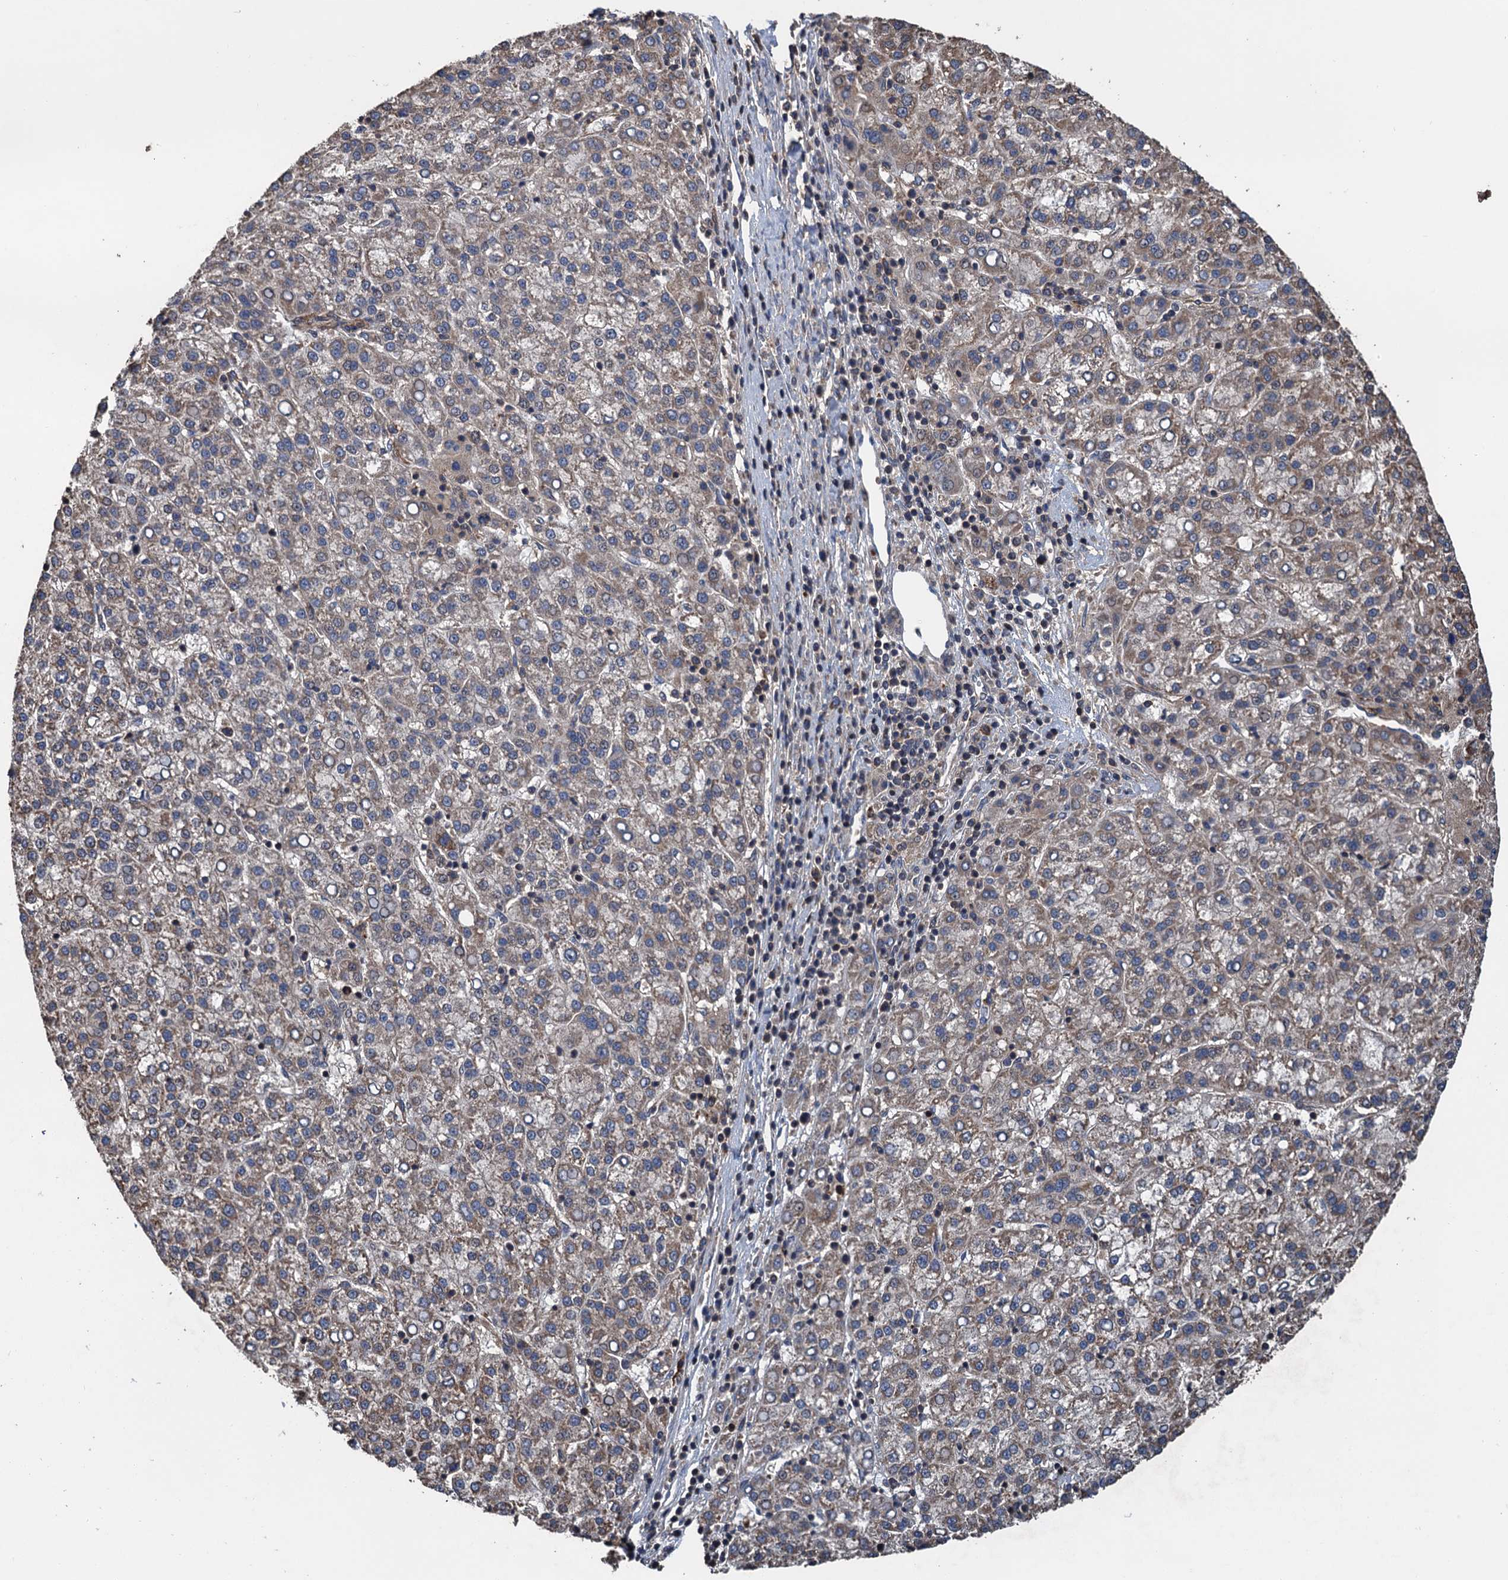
{"staining": {"intensity": "weak", "quantity": "25%-75%", "location": "cytoplasmic/membranous"}, "tissue": "liver cancer", "cell_type": "Tumor cells", "image_type": "cancer", "snomed": [{"axis": "morphology", "description": "Carcinoma, Hepatocellular, NOS"}, {"axis": "topography", "description": "Liver"}], "caption": "A brown stain shows weak cytoplasmic/membranous staining of a protein in human liver cancer (hepatocellular carcinoma) tumor cells.", "gene": "PPP4R1", "patient": {"sex": "female", "age": 58}}